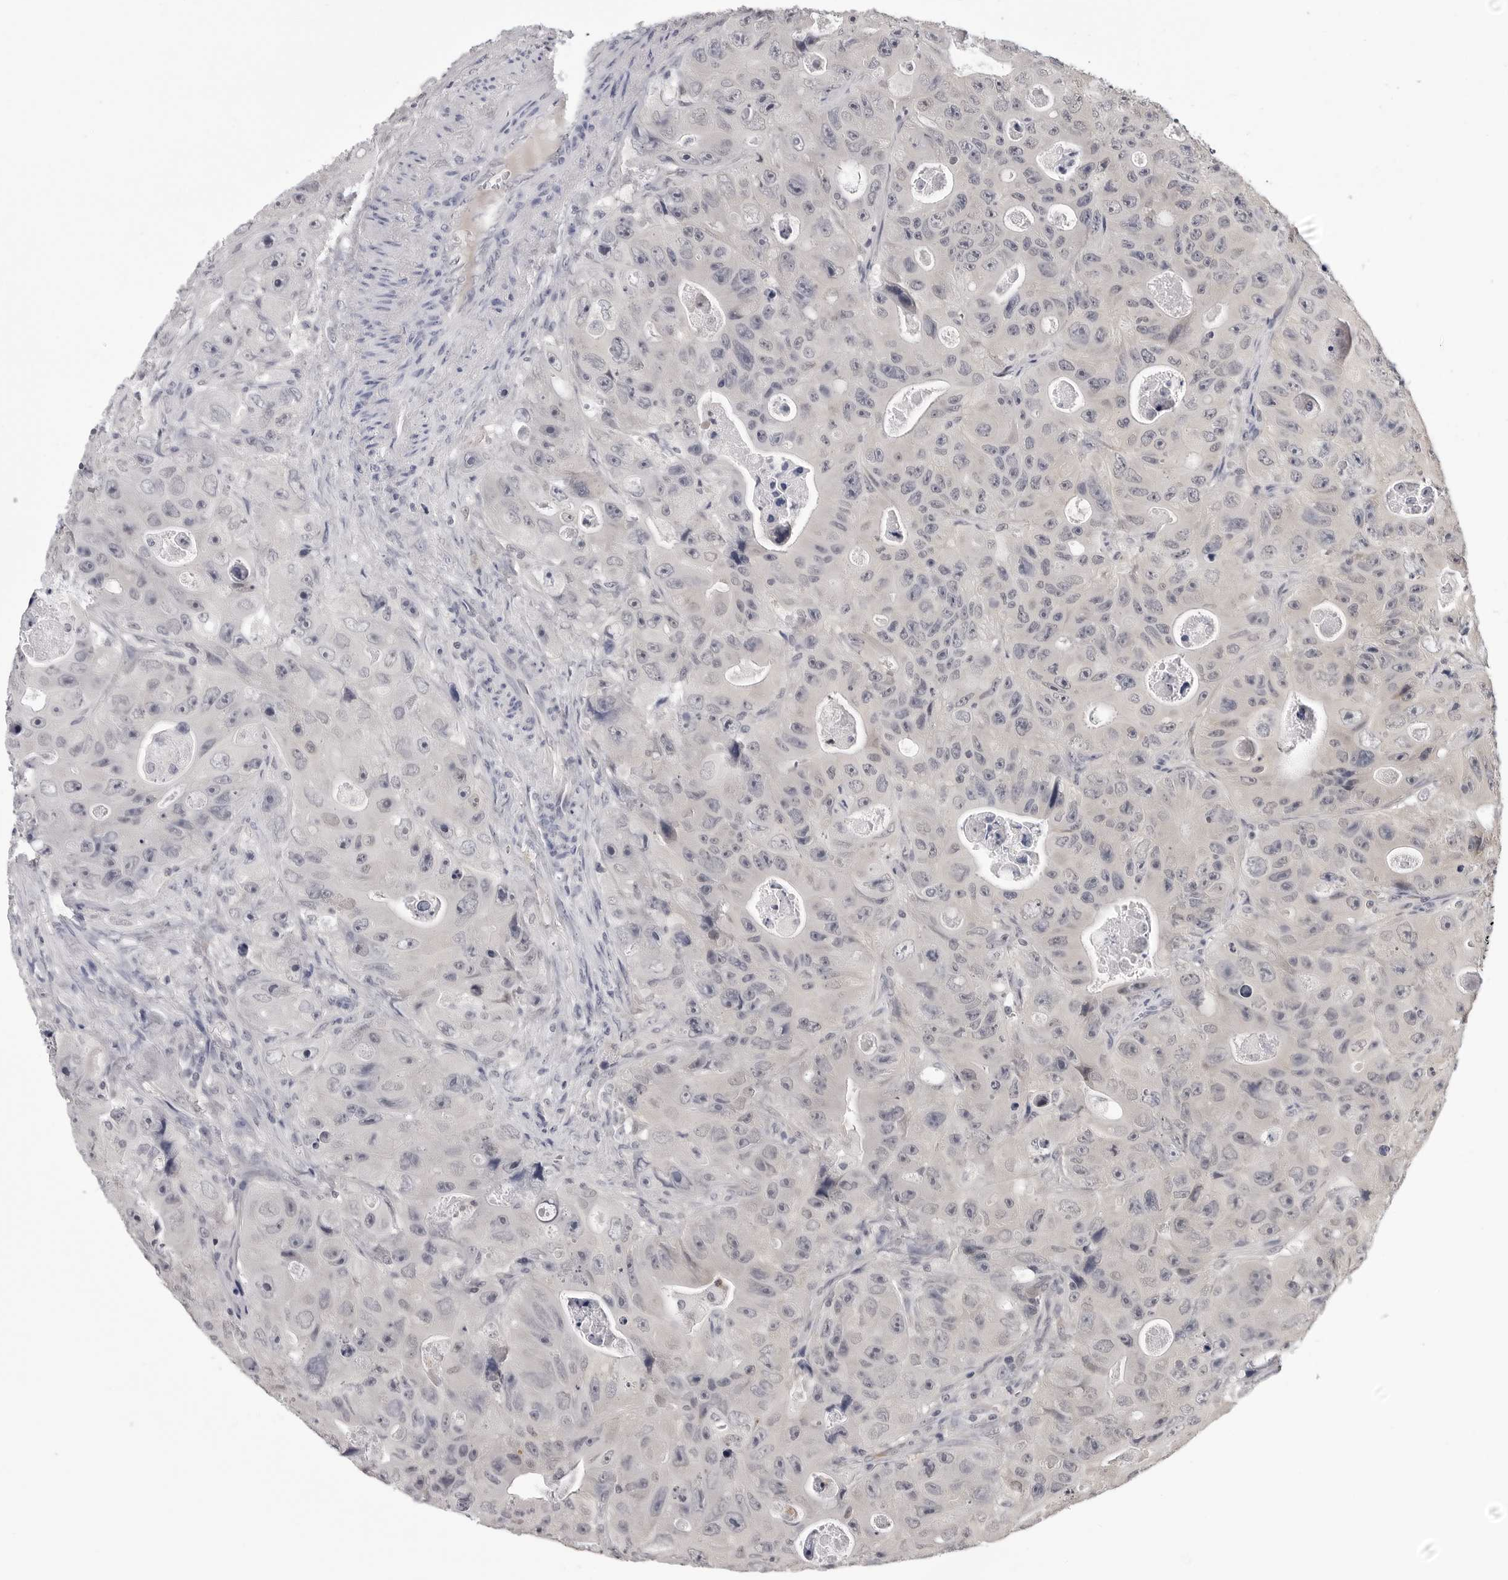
{"staining": {"intensity": "negative", "quantity": "none", "location": "none"}, "tissue": "colorectal cancer", "cell_type": "Tumor cells", "image_type": "cancer", "snomed": [{"axis": "morphology", "description": "Adenocarcinoma, NOS"}, {"axis": "topography", "description": "Colon"}], "caption": "Tumor cells are negative for brown protein staining in colorectal cancer (adenocarcinoma).", "gene": "TRMT13", "patient": {"sex": "female", "age": 46}}